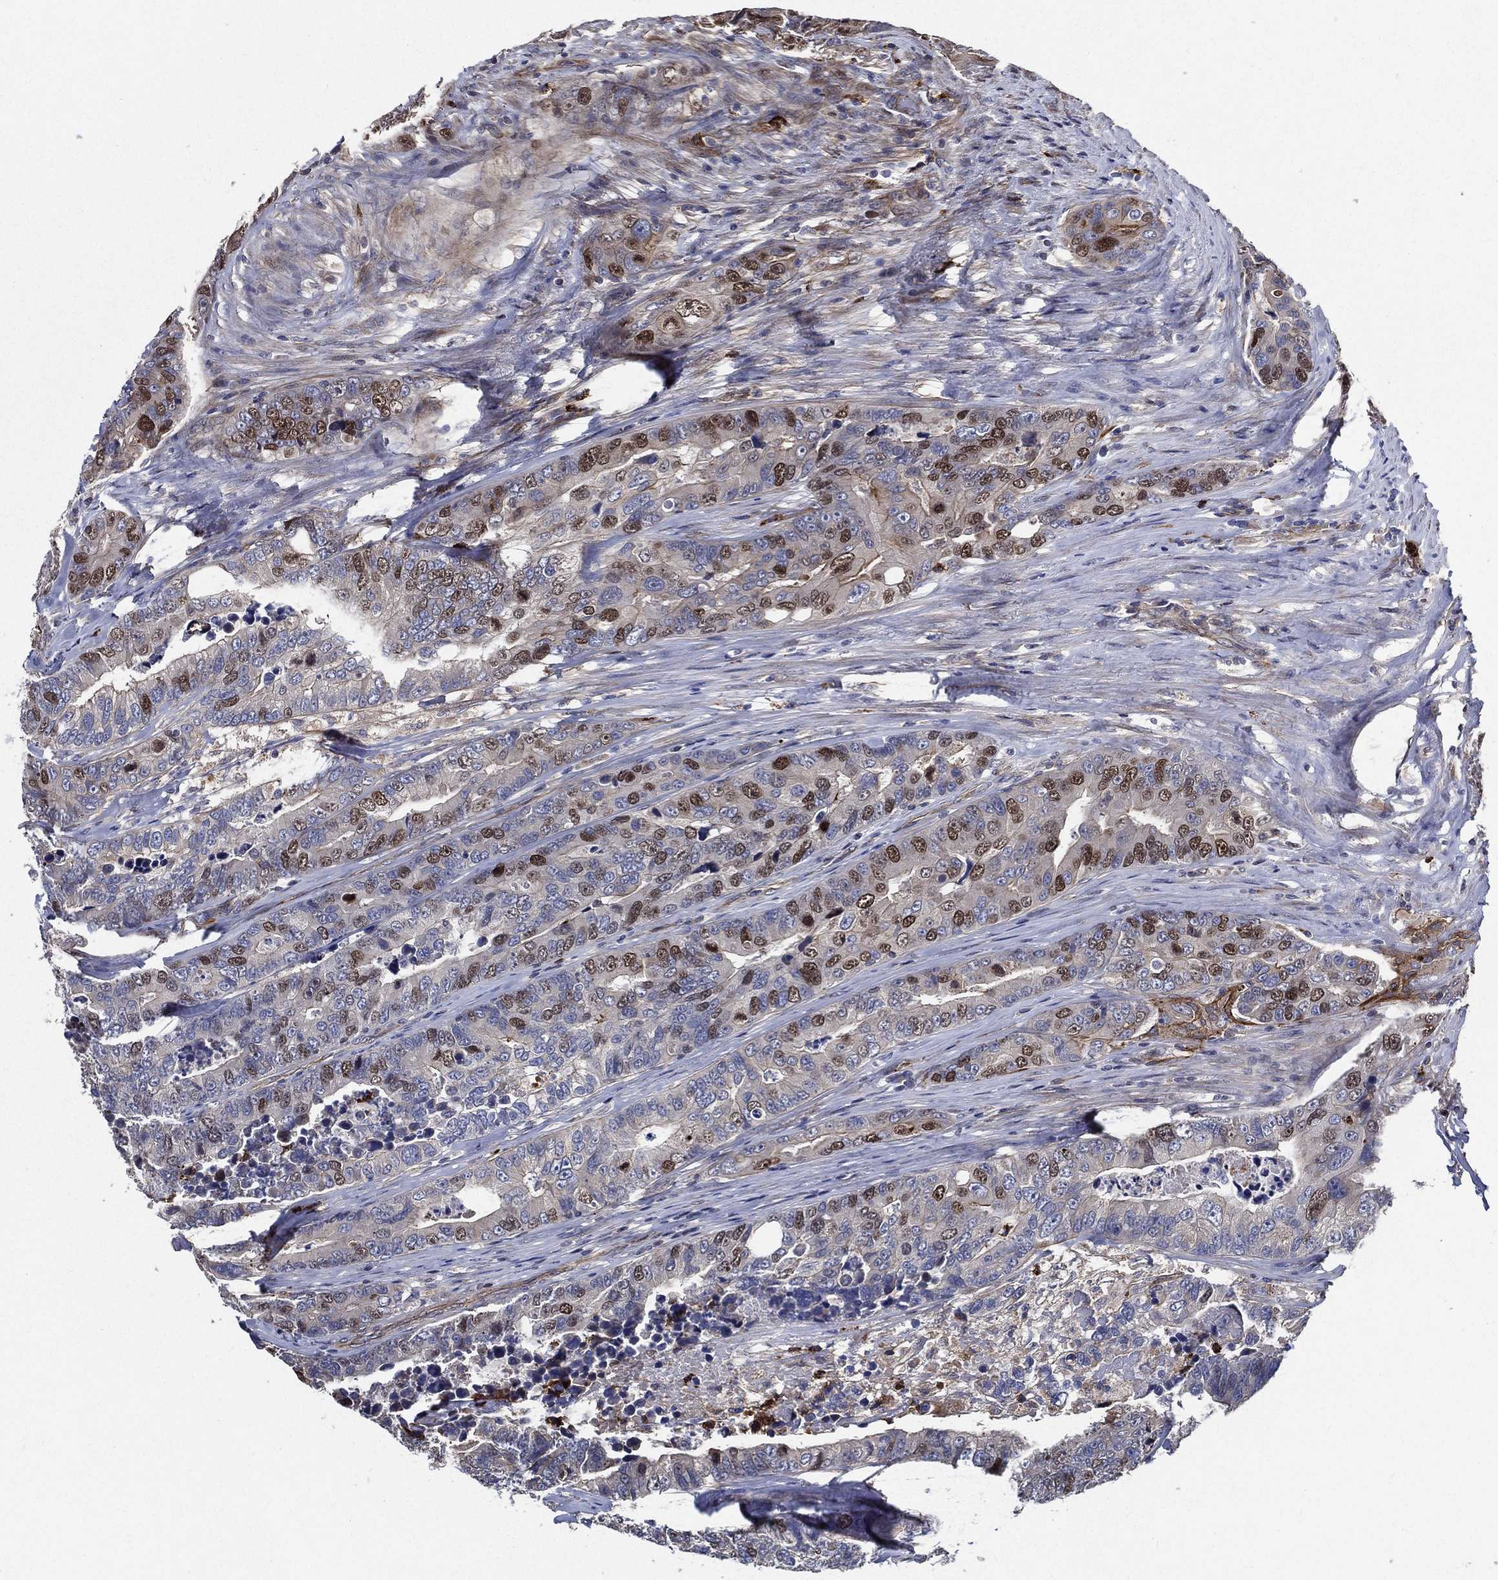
{"staining": {"intensity": "moderate", "quantity": "25%-75%", "location": "nuclear"}, "tissue": "colorectal cancer", "cell_type": "Tumor cells", "image_type": "cancer", "snomed": [{"axis": "morphology", "description": "Adenocarcinoma, NOS"}, {"axis": "topography", "description": "Colon"}], "caption": "The micrograph exhibits immunohistochemical staining of colorectal adenocarcinoma. There is moderate nuclear staining is present in about 25%-75% of tumor cells.", "gene": "KIF20B", "patient": {"sex": "female", "age": 72}}